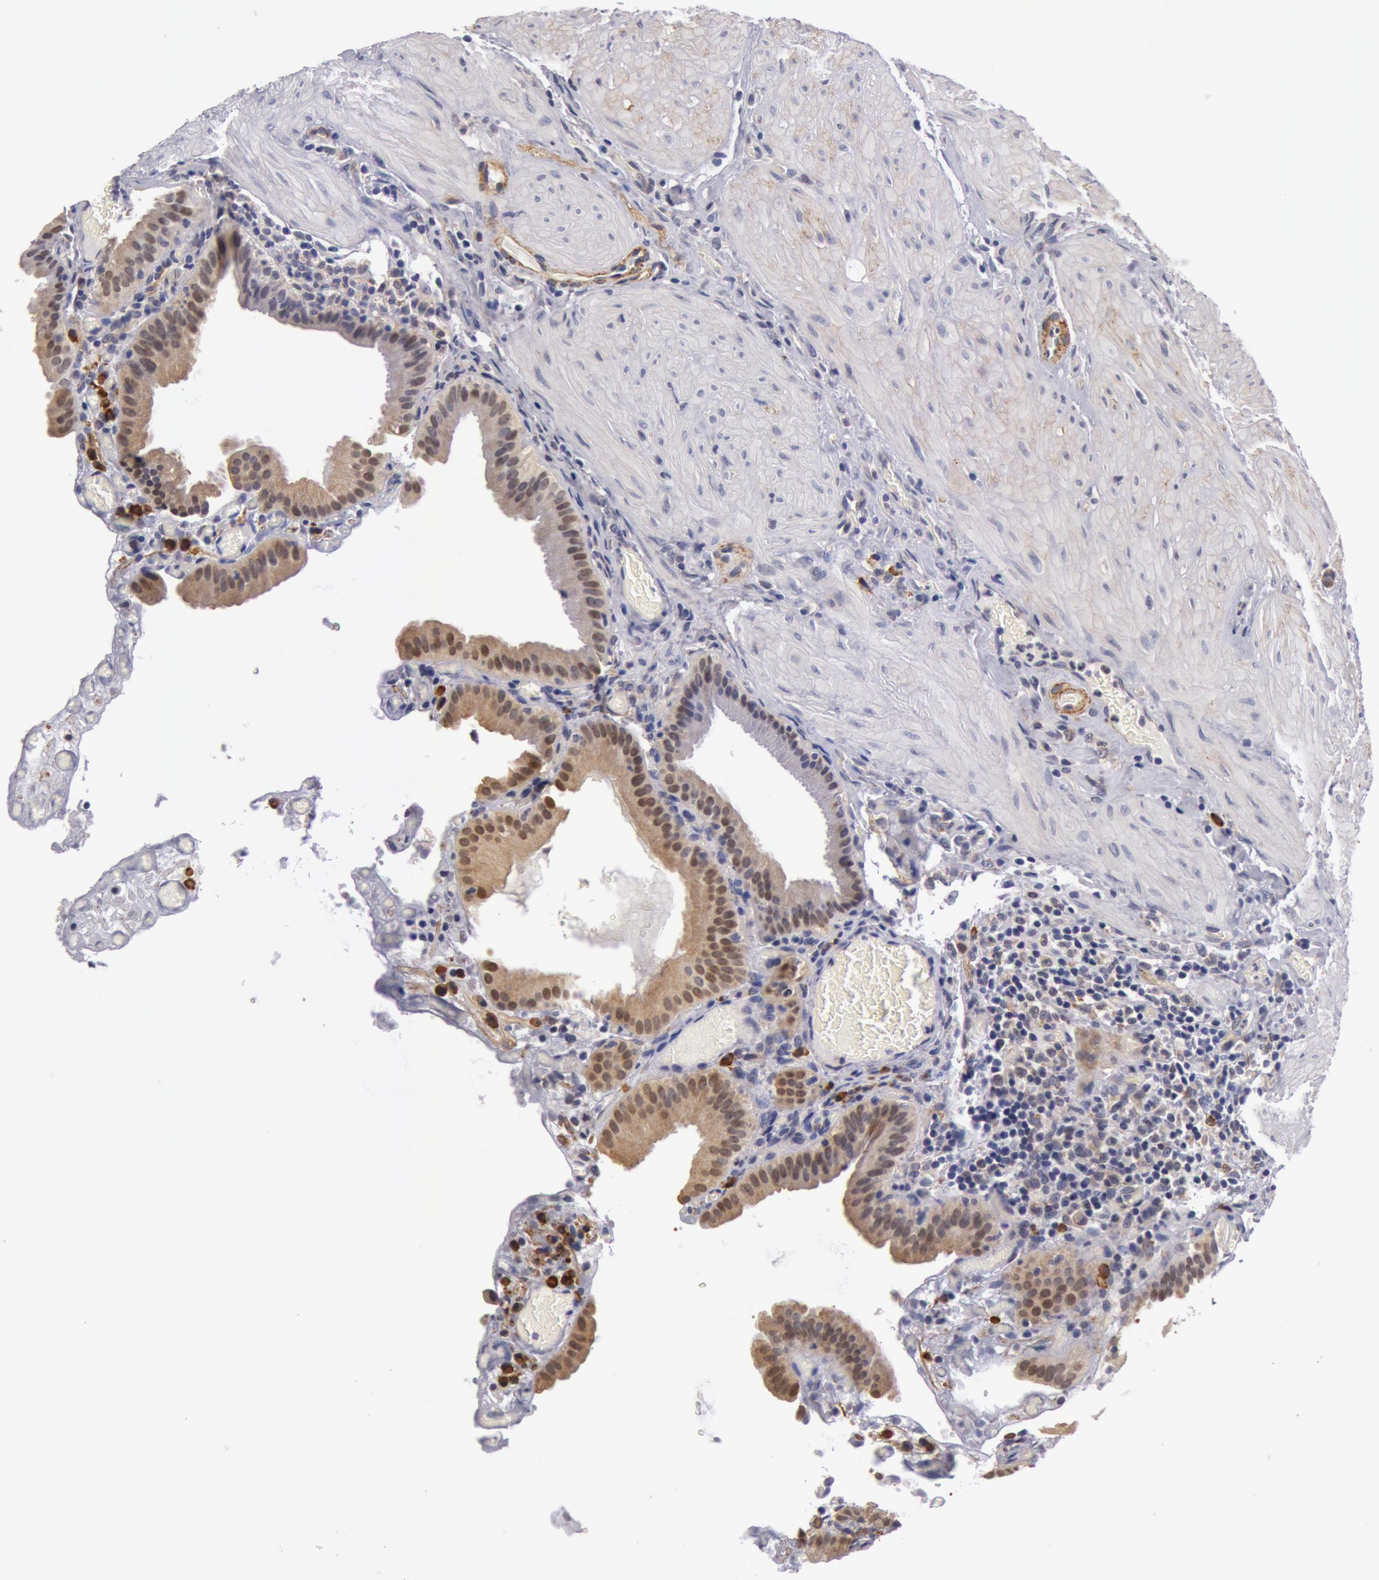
{"staining": {"intensity": "weak", "quantity": ">75%", "location": "cytoplasmic/membranous"}, "tissue": "gallbladder", "cell_type": "Glandular cells", "image_type": "normal", "snomed": [{"axis": "morphology", "description": "Normal tissue, NOS"}, {"axis": "topography", "description": "Gallbladder"}], "caption": "DAB (3,3'-diaminobenzidine) immunohistochemical staining of unremarkable gallbladder shows weak cytoplasmic/membranous protein expression in about >75% of glandular cells. The staining was performed using DAB, with brown indicating positive protein expression. Nuclei are stained blue with hematoxylin.", "gene": "IL23A", "patient": {"sex": "female", "age": 75}}